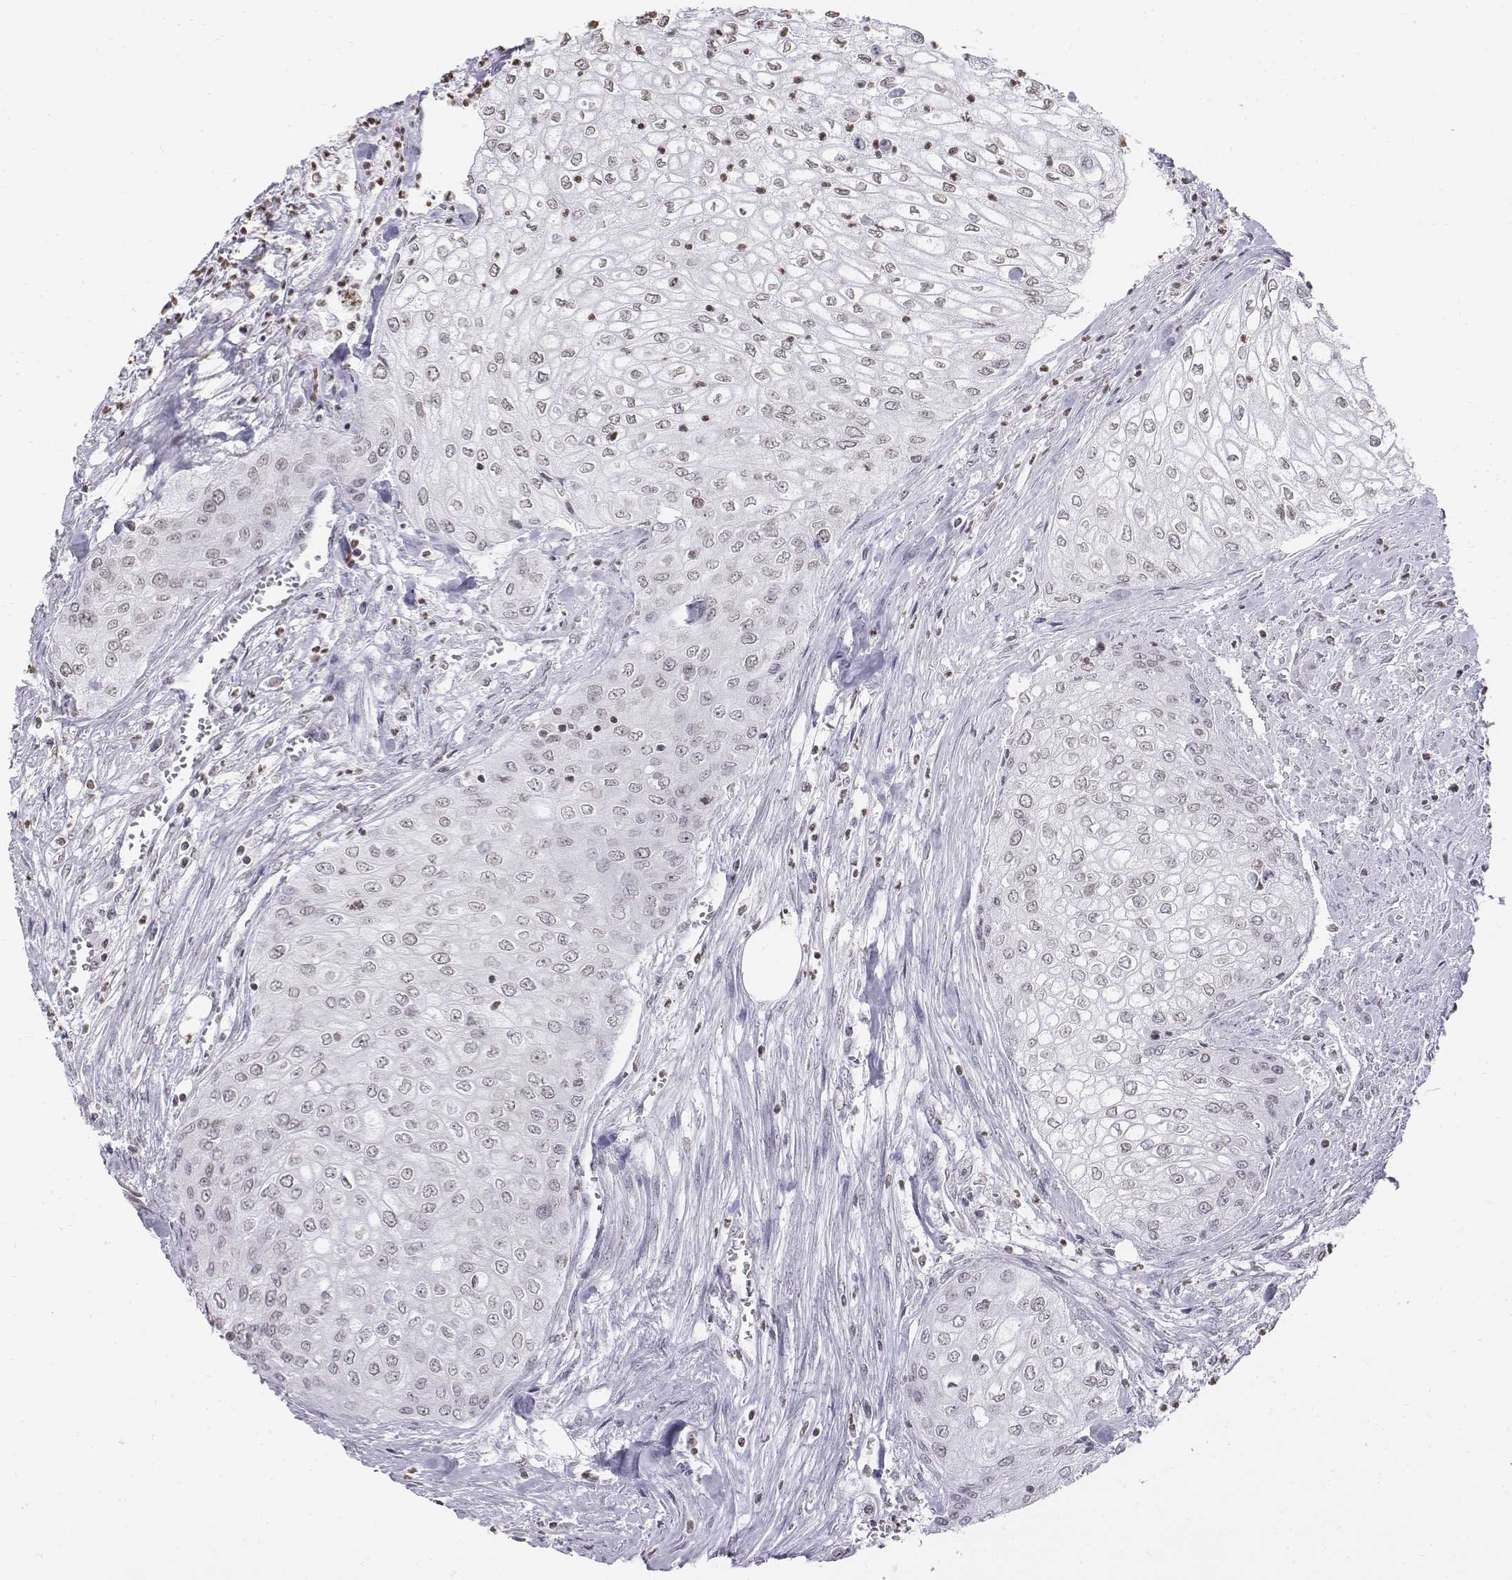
{"staining": {"intensity": "negative", "quantity": "none", "location": "none"}, "tissue": "urothelial cancer", "cell_type": "Tumor cells", "image_type": "cancer", "snomed": [{"axis": "morphology", "description": "Urothelial carcinoma, High grade"}, {"axis": "topography", "description": "Urinary bladder"}], "caption": "The micrograph displays no significant expression in tumor cells of urothelial cancer.", "gene": "BARHL1", "patient": {"sex": "male", "age": 62}}